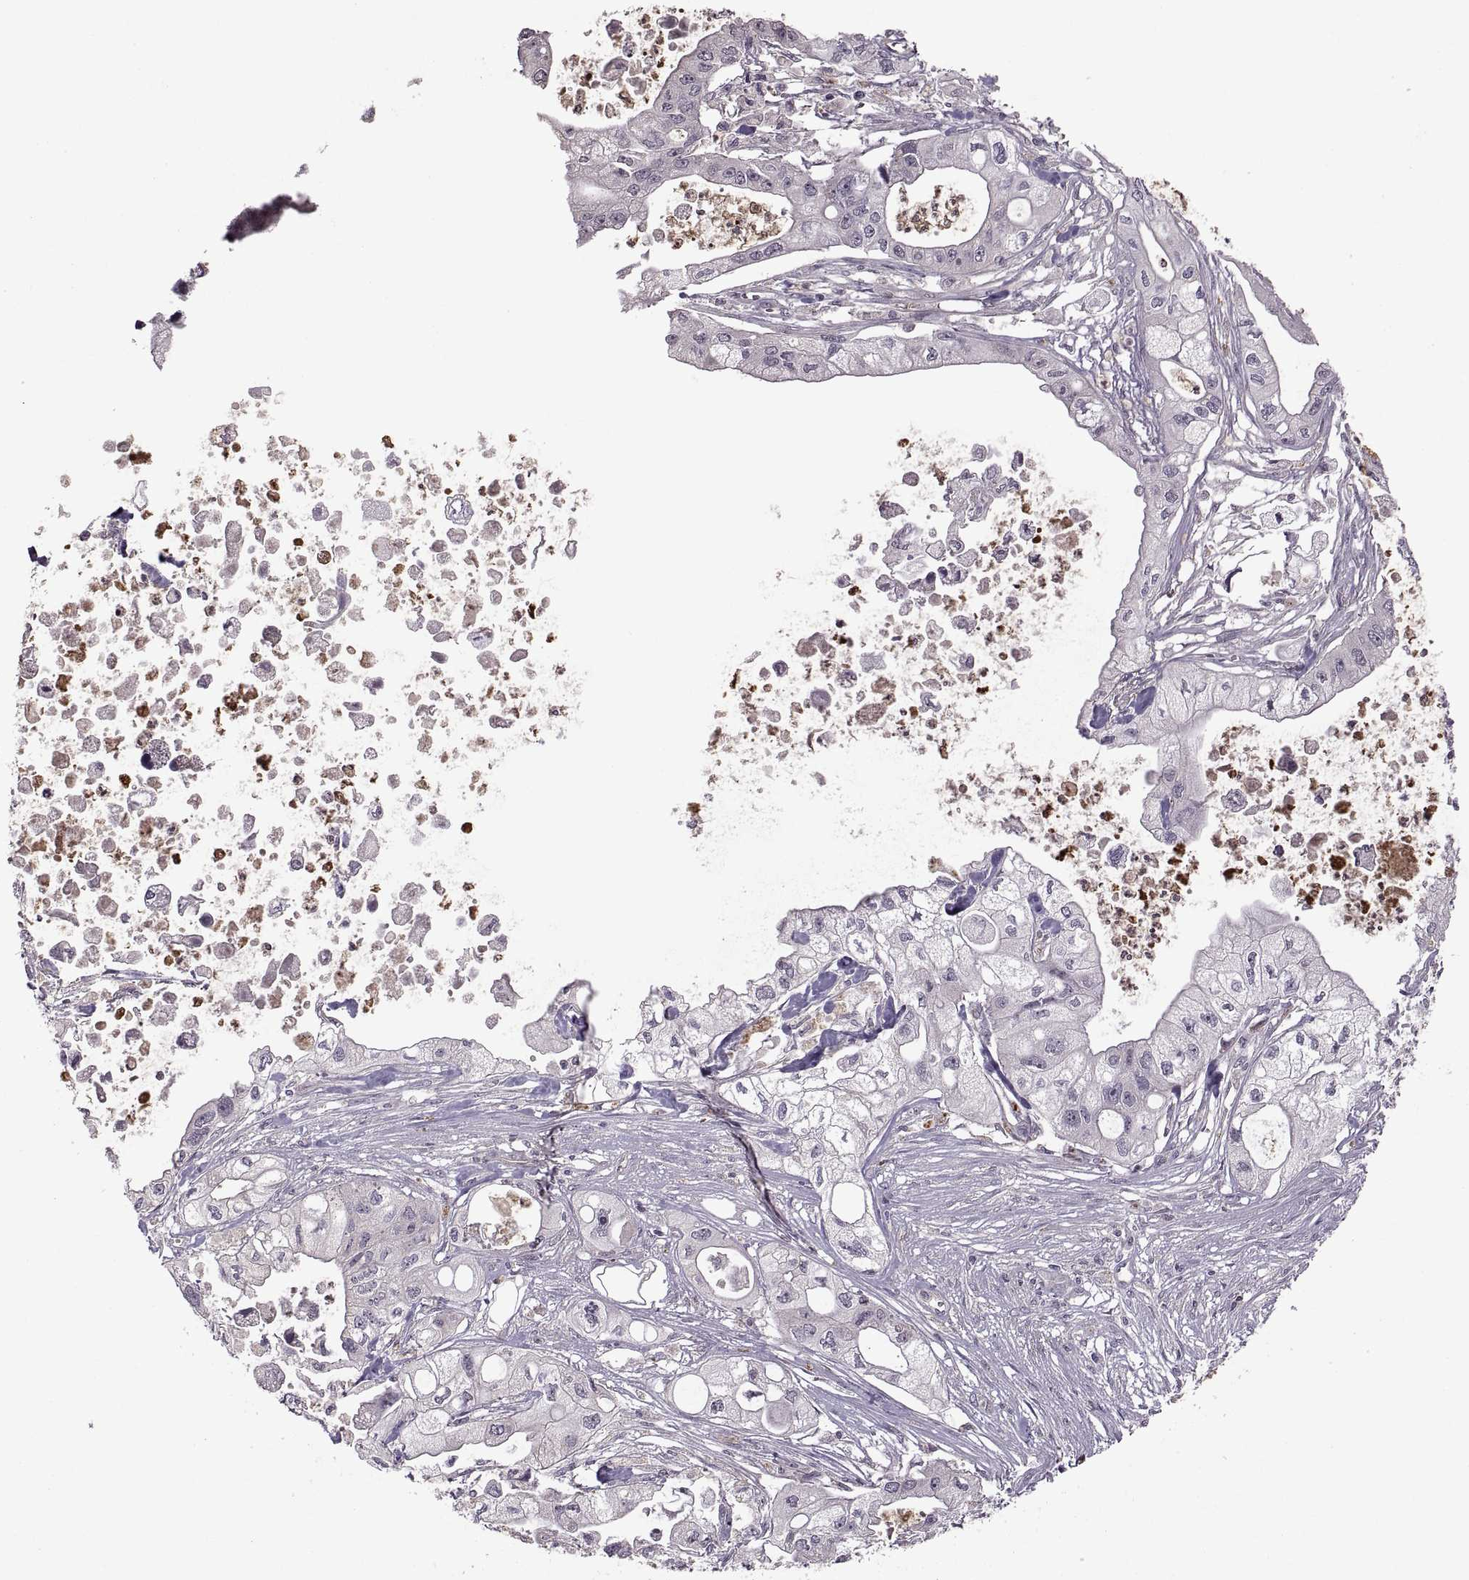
{"staining": {"intensity": "negative", "quantity": "none", "location": "none"}, "tissue": "pancreatic cancer", "cell_type": "Tumor cells", "image_type": "cancer", "snomed": [{"axis": "morphology", "description": "Adenocarcinoma, NOS"}, {"axis": "topography", "description": "Pancreas"}], "caption": "Human adenocarcinoma (pancreatic) stained for a protein using immunohistochemistry (IHC) demonstrates no staining in tumor cells.", "gene": "PIERCE1", "patient": {"sex": "male", "age": 70}}